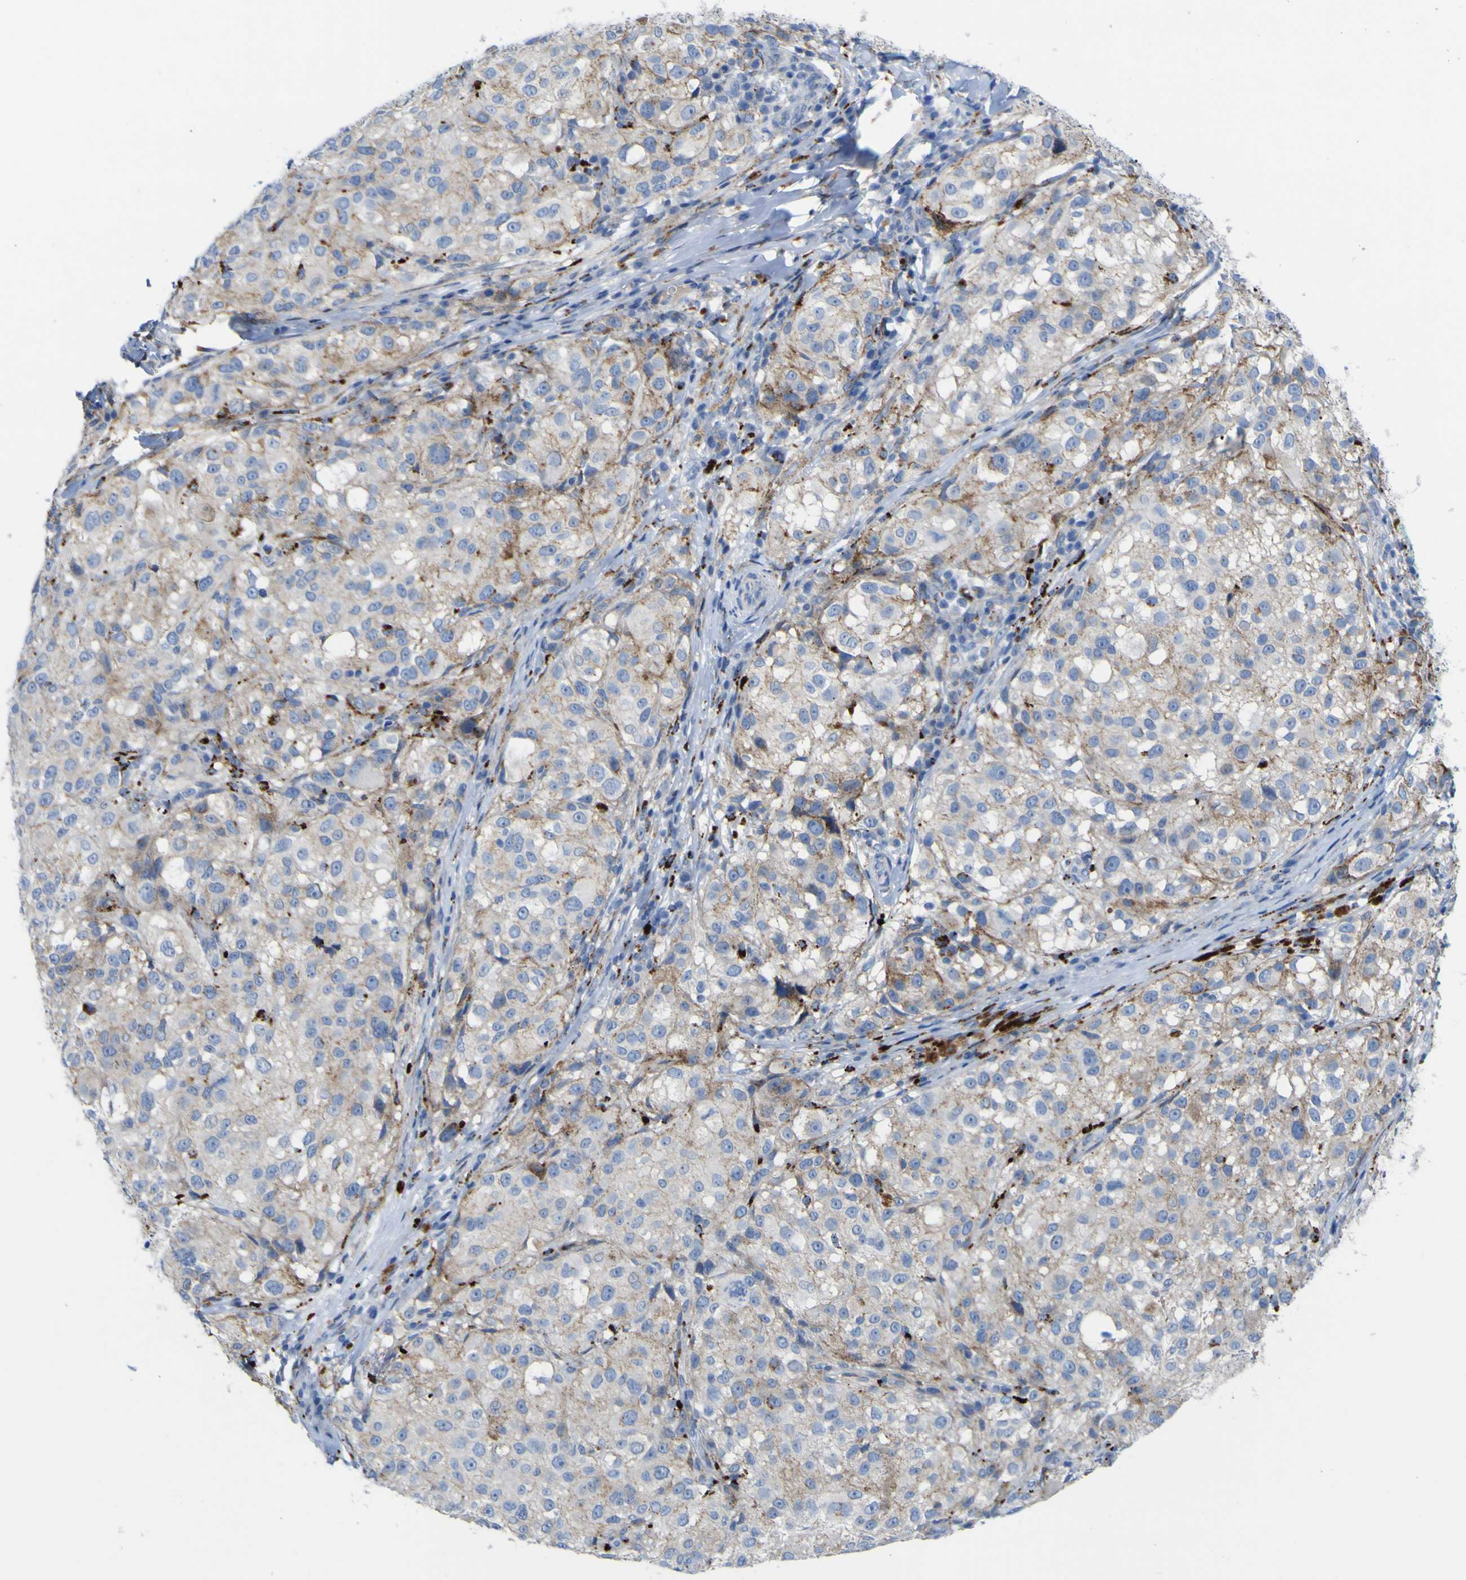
{"staining": {"intensity": "weak", "quantity": "25%-75%", "location": "cytoplasmic/membranous"}, "tissue": "melanoma", "cell_type": "Tumor cells", "image_type": "cancer", "snomed": [{"axis": "morphology", "description": "Necrosis, NOS"}, {"axis": "morphology", "description": "Malignant melanoma, NOS"}, {"axis": "topography", "description": "Skin"}], "caption": "Weak cytoplasmic/membranous expression for a protein is present in about 25%-75% of tumor cells of malignant melanoma using immunohistochemistry (IHC).", "gene": "PTPRF", "patient": {"sex": "female", "age": 87}}